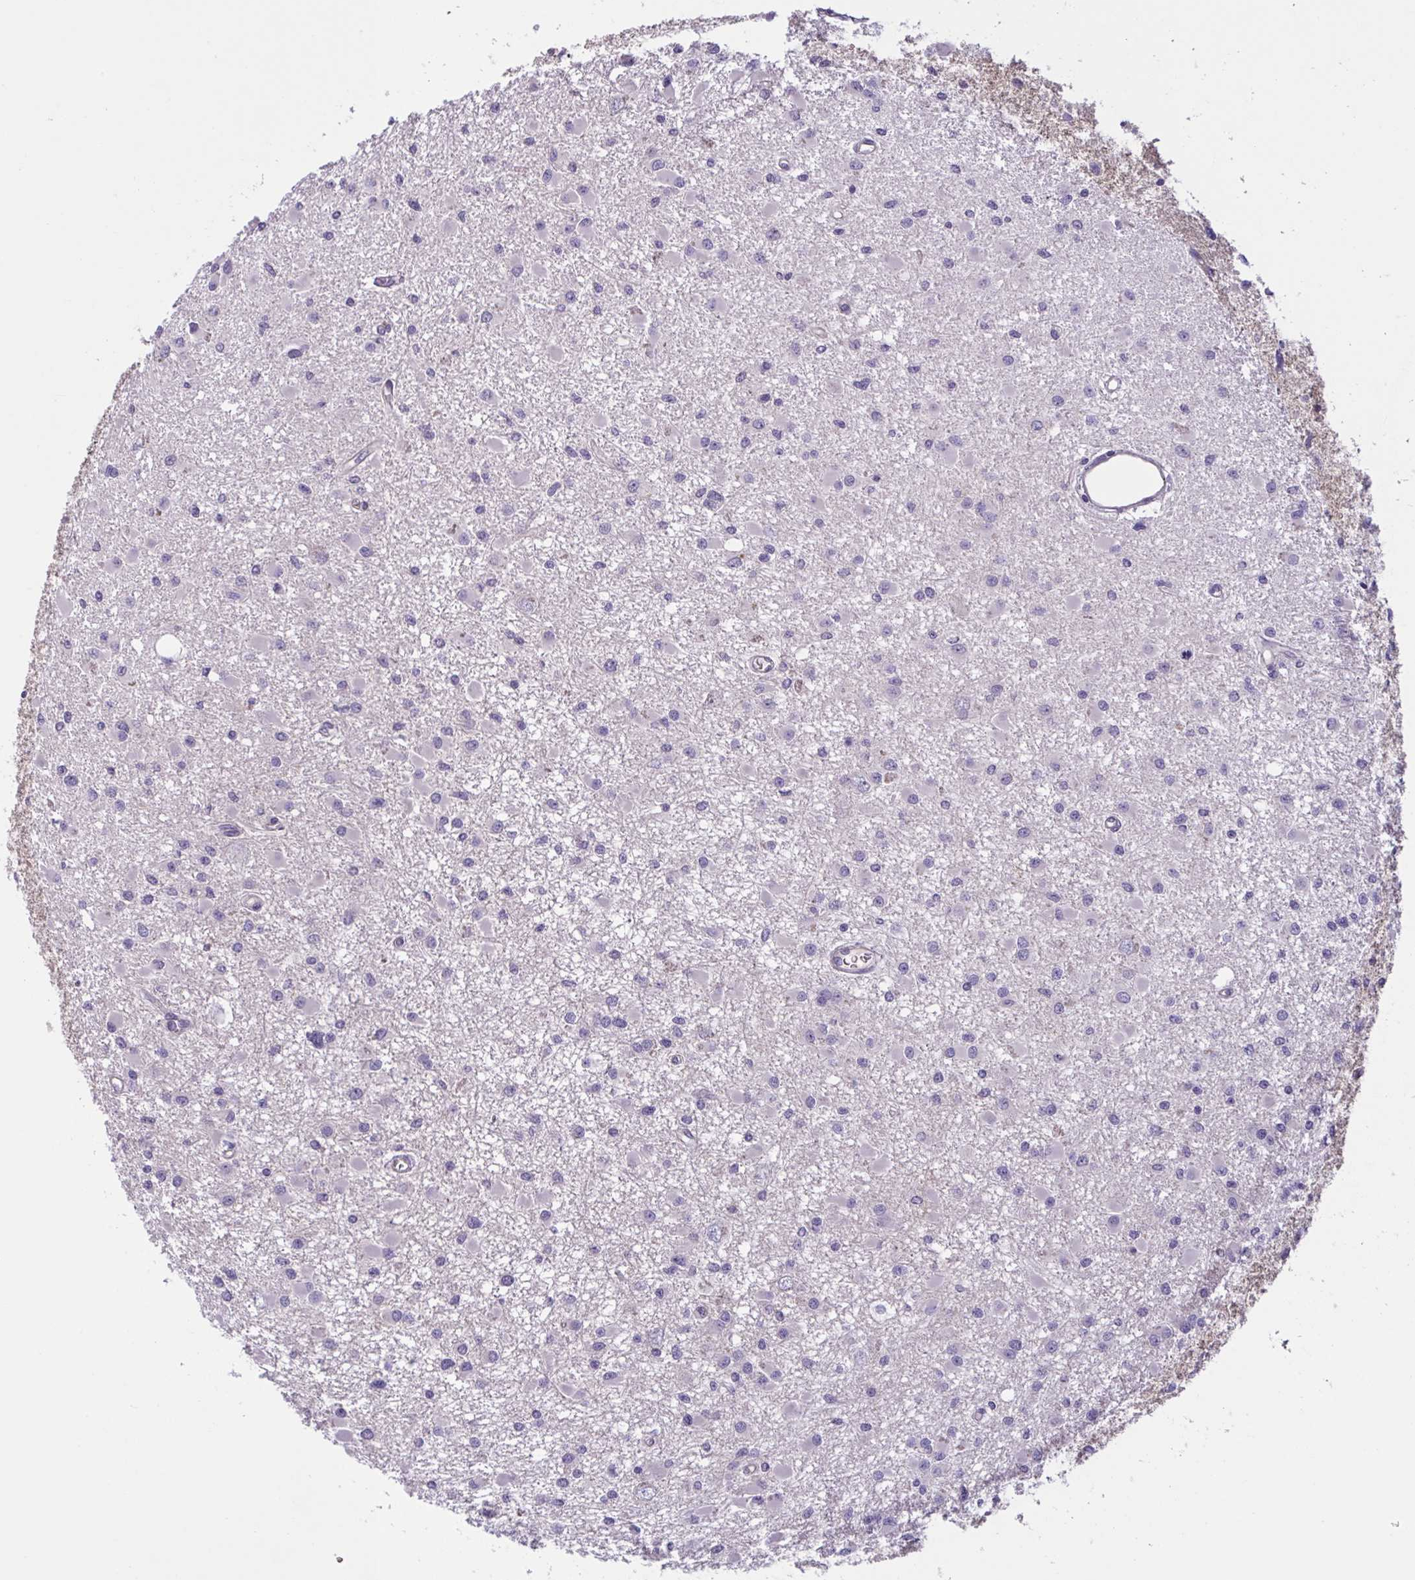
{"staining": {"intensity": "negative", "quantity": "none", "location": "none"}, "tissue": "glioma", "cell_type": "Tumor cells", "image_type": "cancer", "snomed": [{"axis": "morphology", "description": "Glioma, malignant, High grade"}, {"axis": "topography", "description": "Brain"}], "caption": "Immunohistochemical staining of malignant high-grade glioma shows no significant positivity in tumor cells. (Stains: DAB IHC with hematoxylin counter stain, Microscopy: brightfield microscopy at high magnification).", "gene": "TTC7B", "patient": {"sex": "male", "age": 54}}